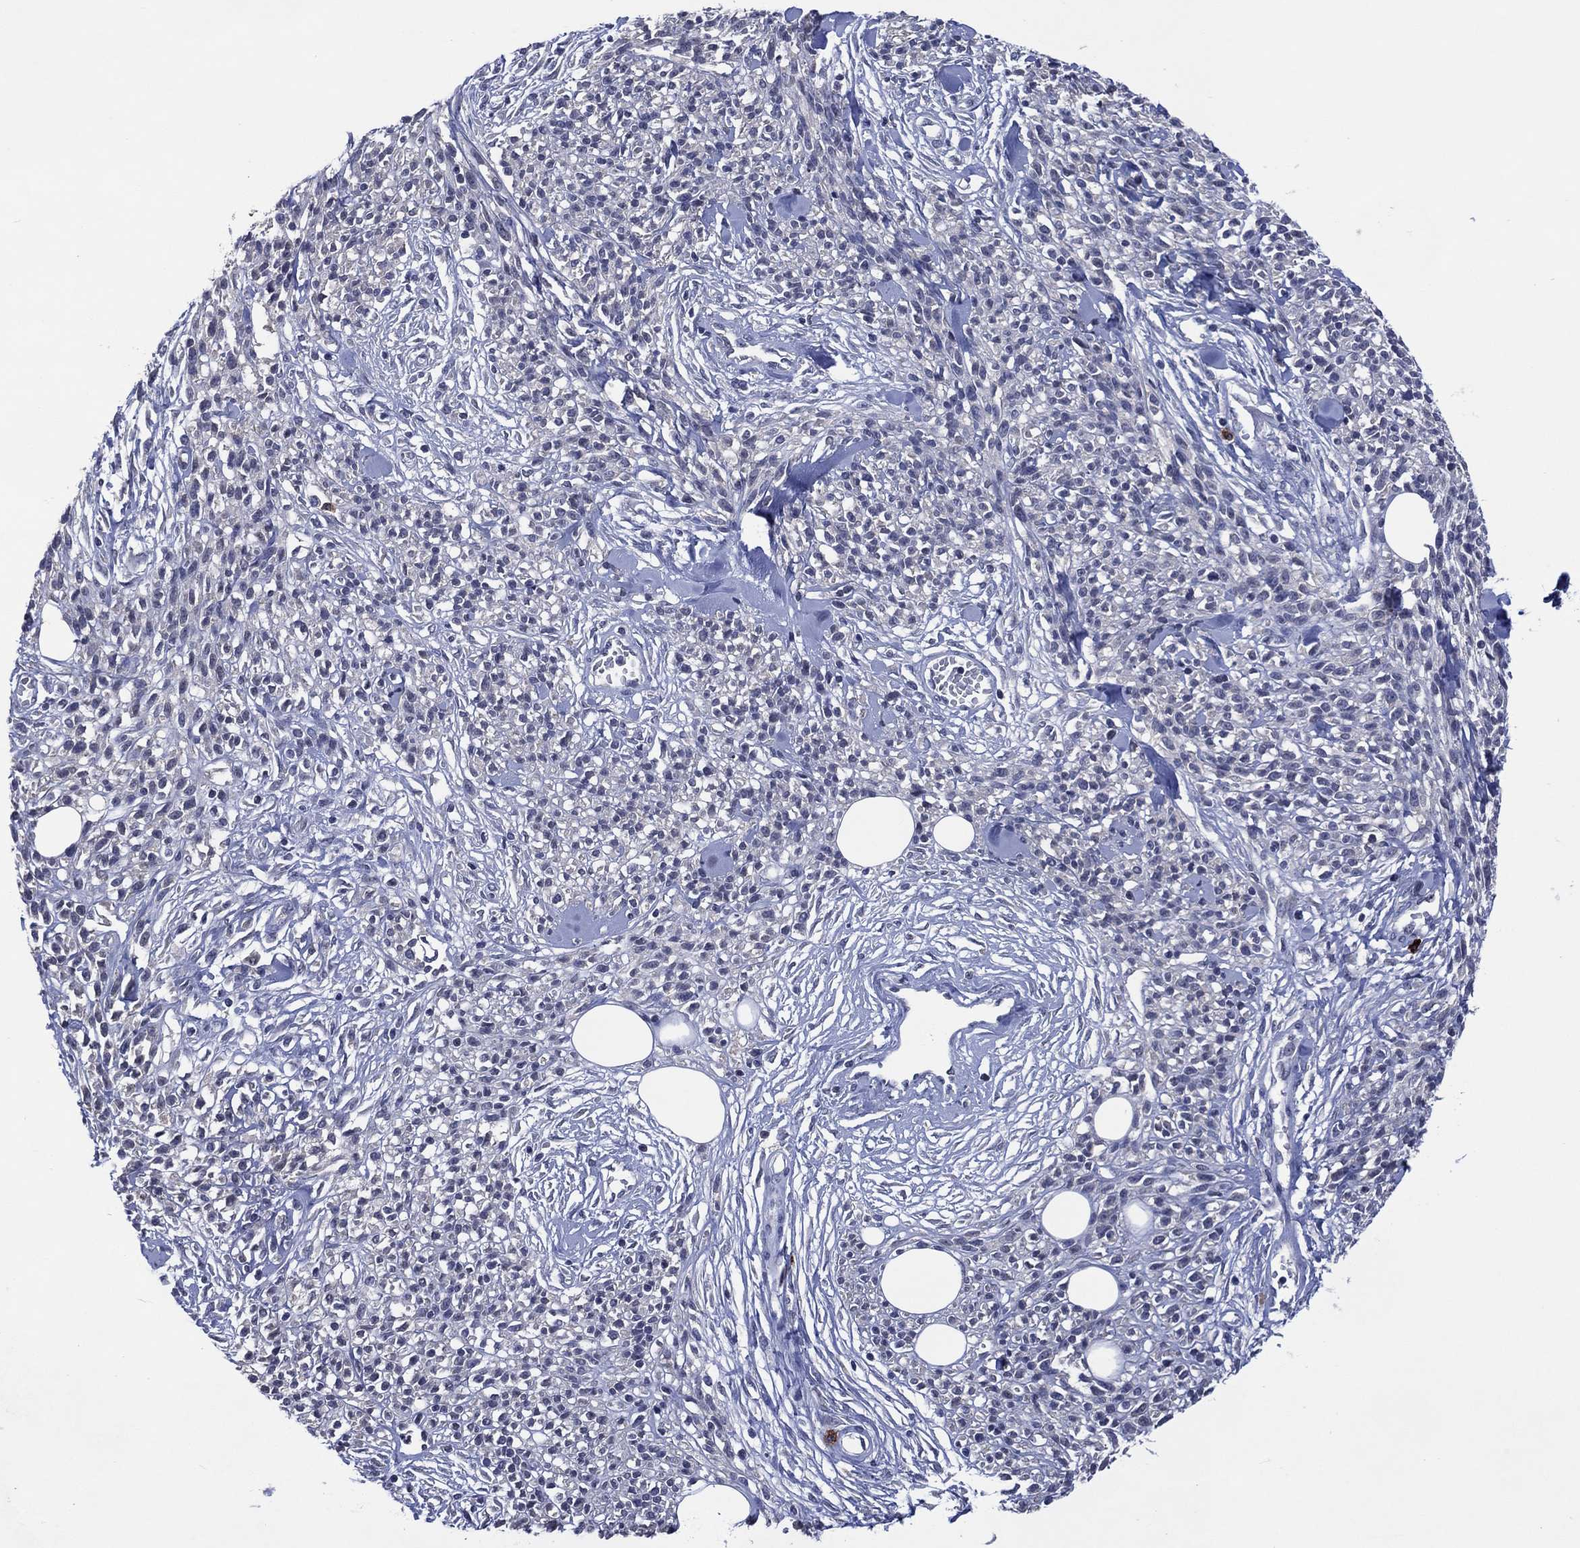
{"staining": {"intensity": "negative", "quantity": "none", "location": "none"}, "tissue": "melanoma", "cell_type": "Tumor cells", "image_type": "cancer", "snomed": [{"axis": "morphology", "description": "Malignant melanoma, NOS"}, {"axis": "topography", "description": "Skin"}, {"axis": "topography", "description": "Skin of trunk"}], "caption": "This is an immunohistochemistry (IHC) image of human melanoma. There is no staining in tumor cells.", "gene": "USP26", "patient": {"sex": "male", "age": 74}}